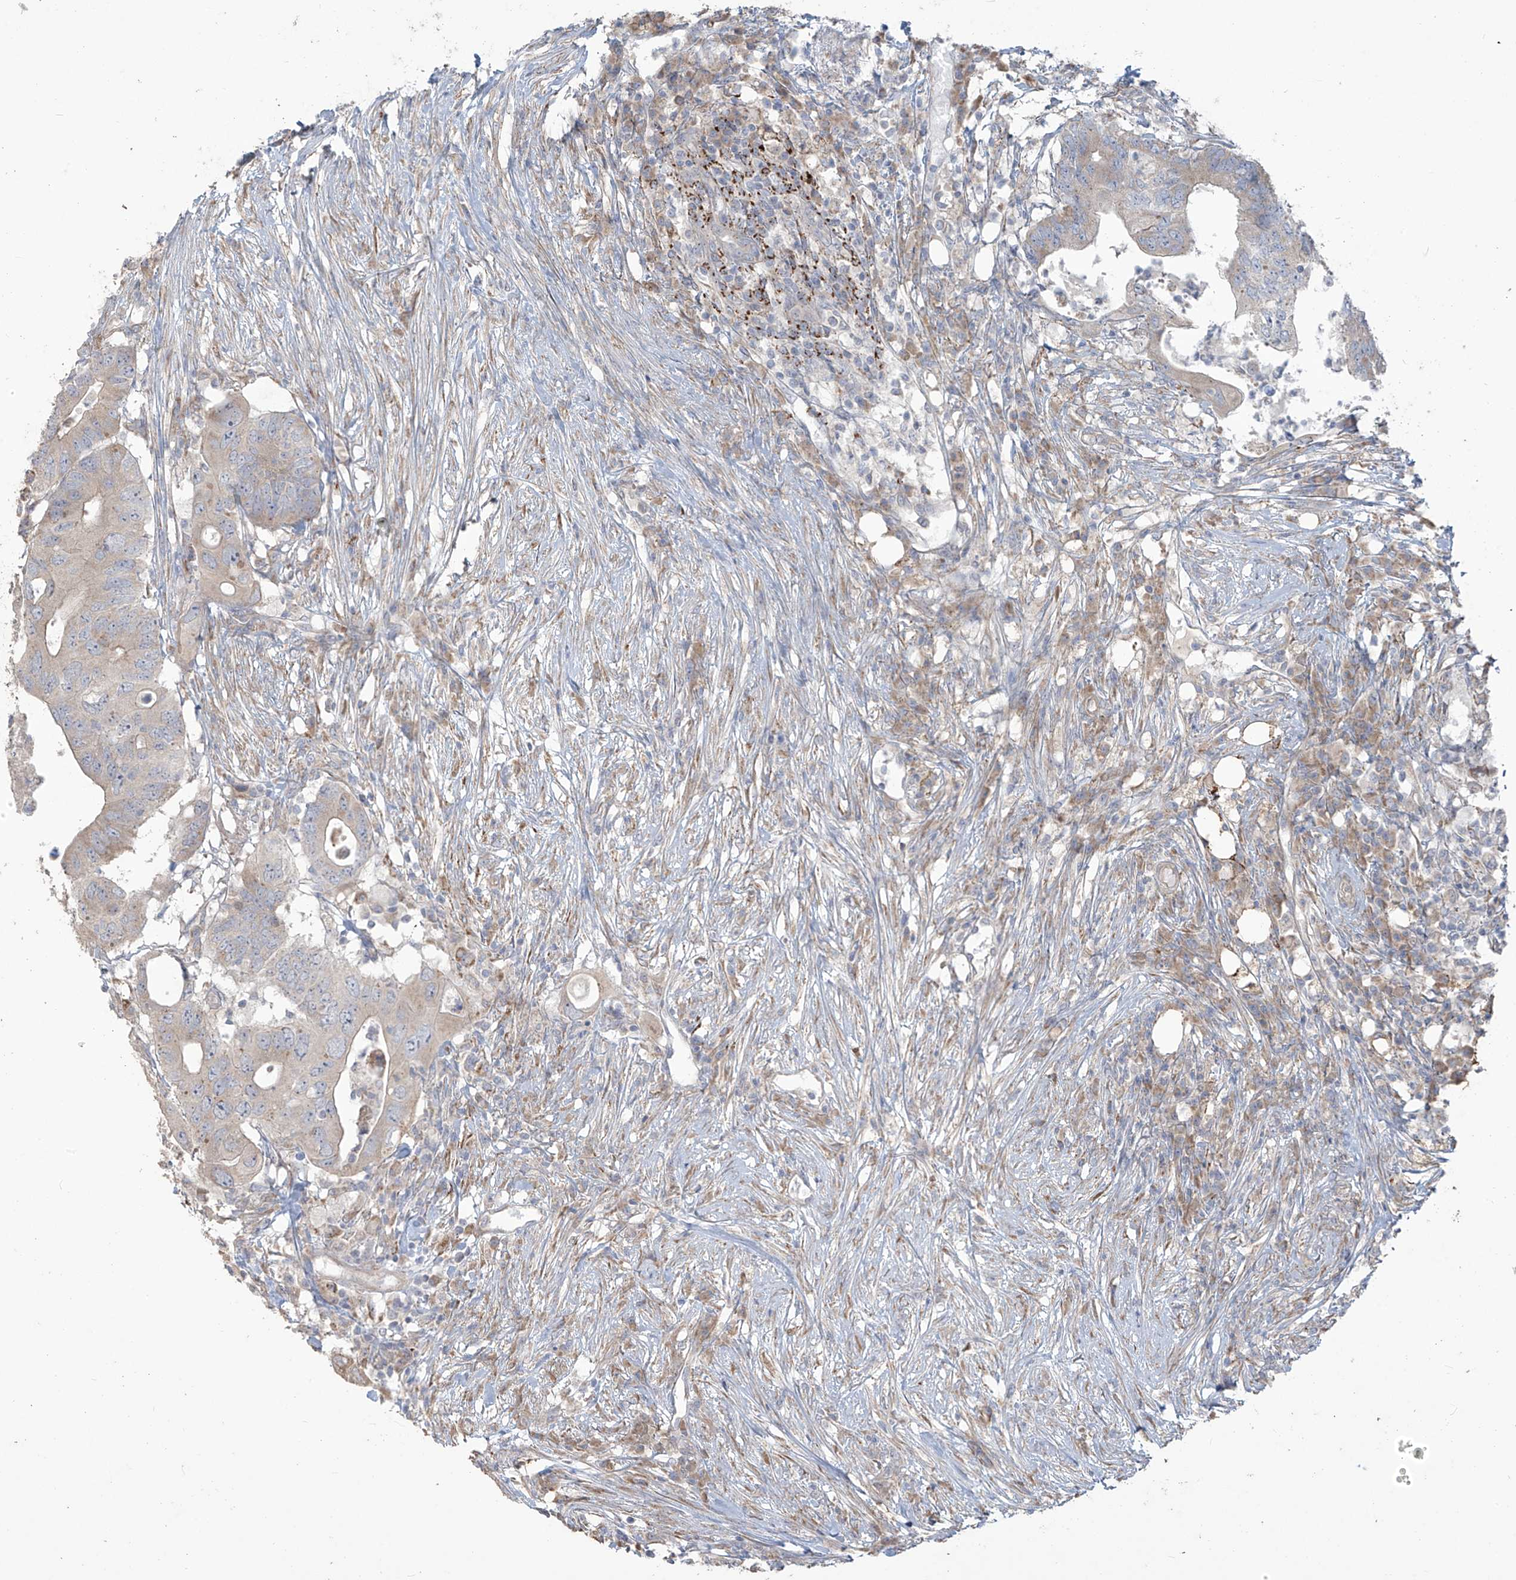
{"staining": {"intensity": "negative", "quantity": "none", "location": "none"}, "tissue": "colorectal cancer", "cell_type": "Tumor cells", "image_type": "cancer", "snomed": [{"axis": "morphology", "description": "Adenocarcinoma, NOS"}, {"axis": "topography", "description": "Colon"}], "caption": "Human colorectal cancer (adenocarcinoma) stained for a protein using IHC displays no positivity in tumor cells.", "gene": "MAGIX", "patient": {"sex": "male", "age": 71}}